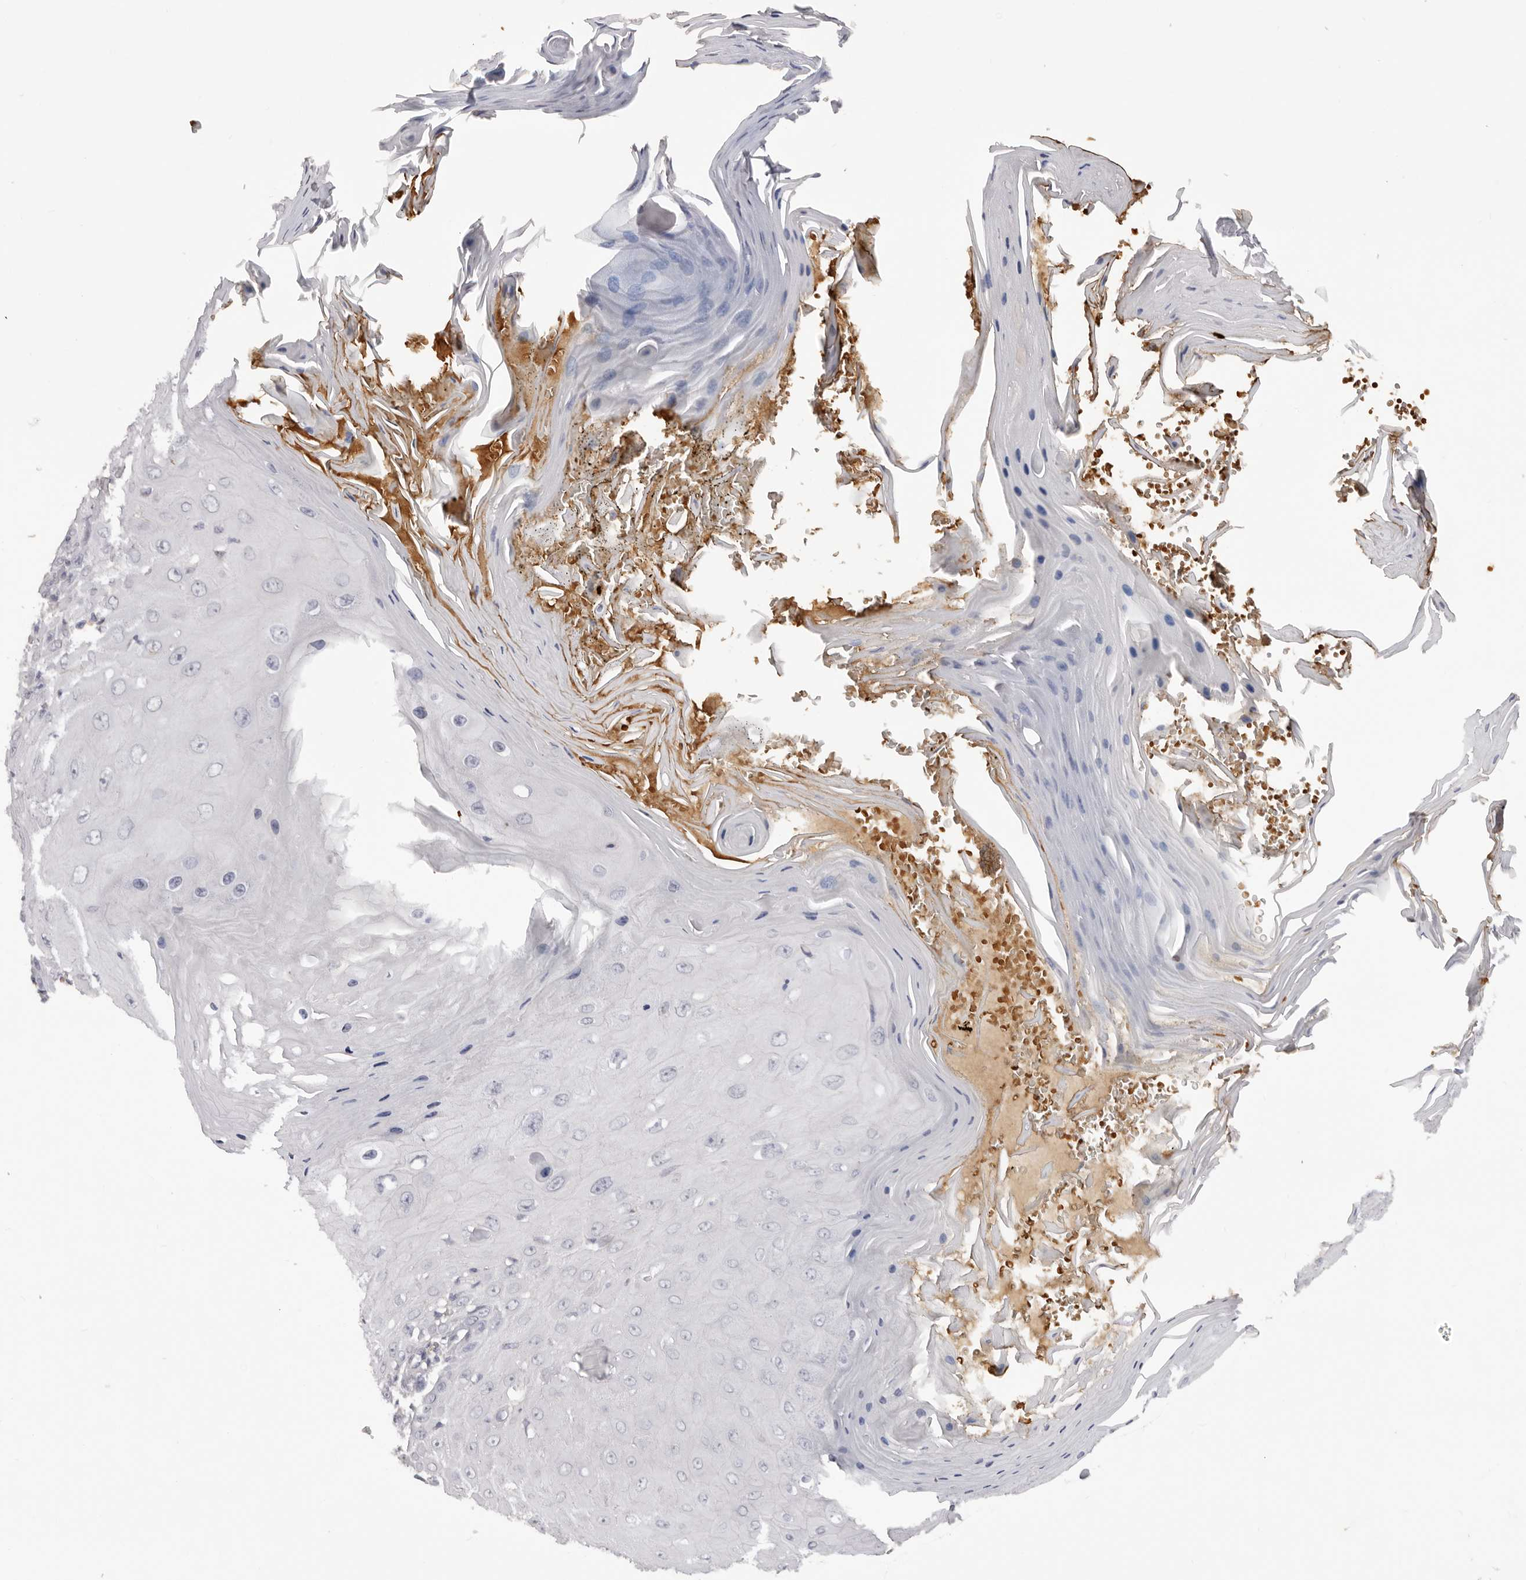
{"staining": {"intensity": "negative", "quantity": "none", "location": "none"}, "tissue": "skin cancer", "cell_type": "Tumor cells", "image_type": "cancer", "snomed": [{"axis": "morphology", "description": "Squamous cell carcinoma, NOS"}, {"axis": "topography", "description": "Skin"}], "caption": "Immunohistochemical staining of human skin cancer reveals no significant staining in tumor cells. (Immunohistochemistry, brightfield microscopy, high magnification).", "gene": "TNR", "patient": {"sex": "female", "age": 73}}